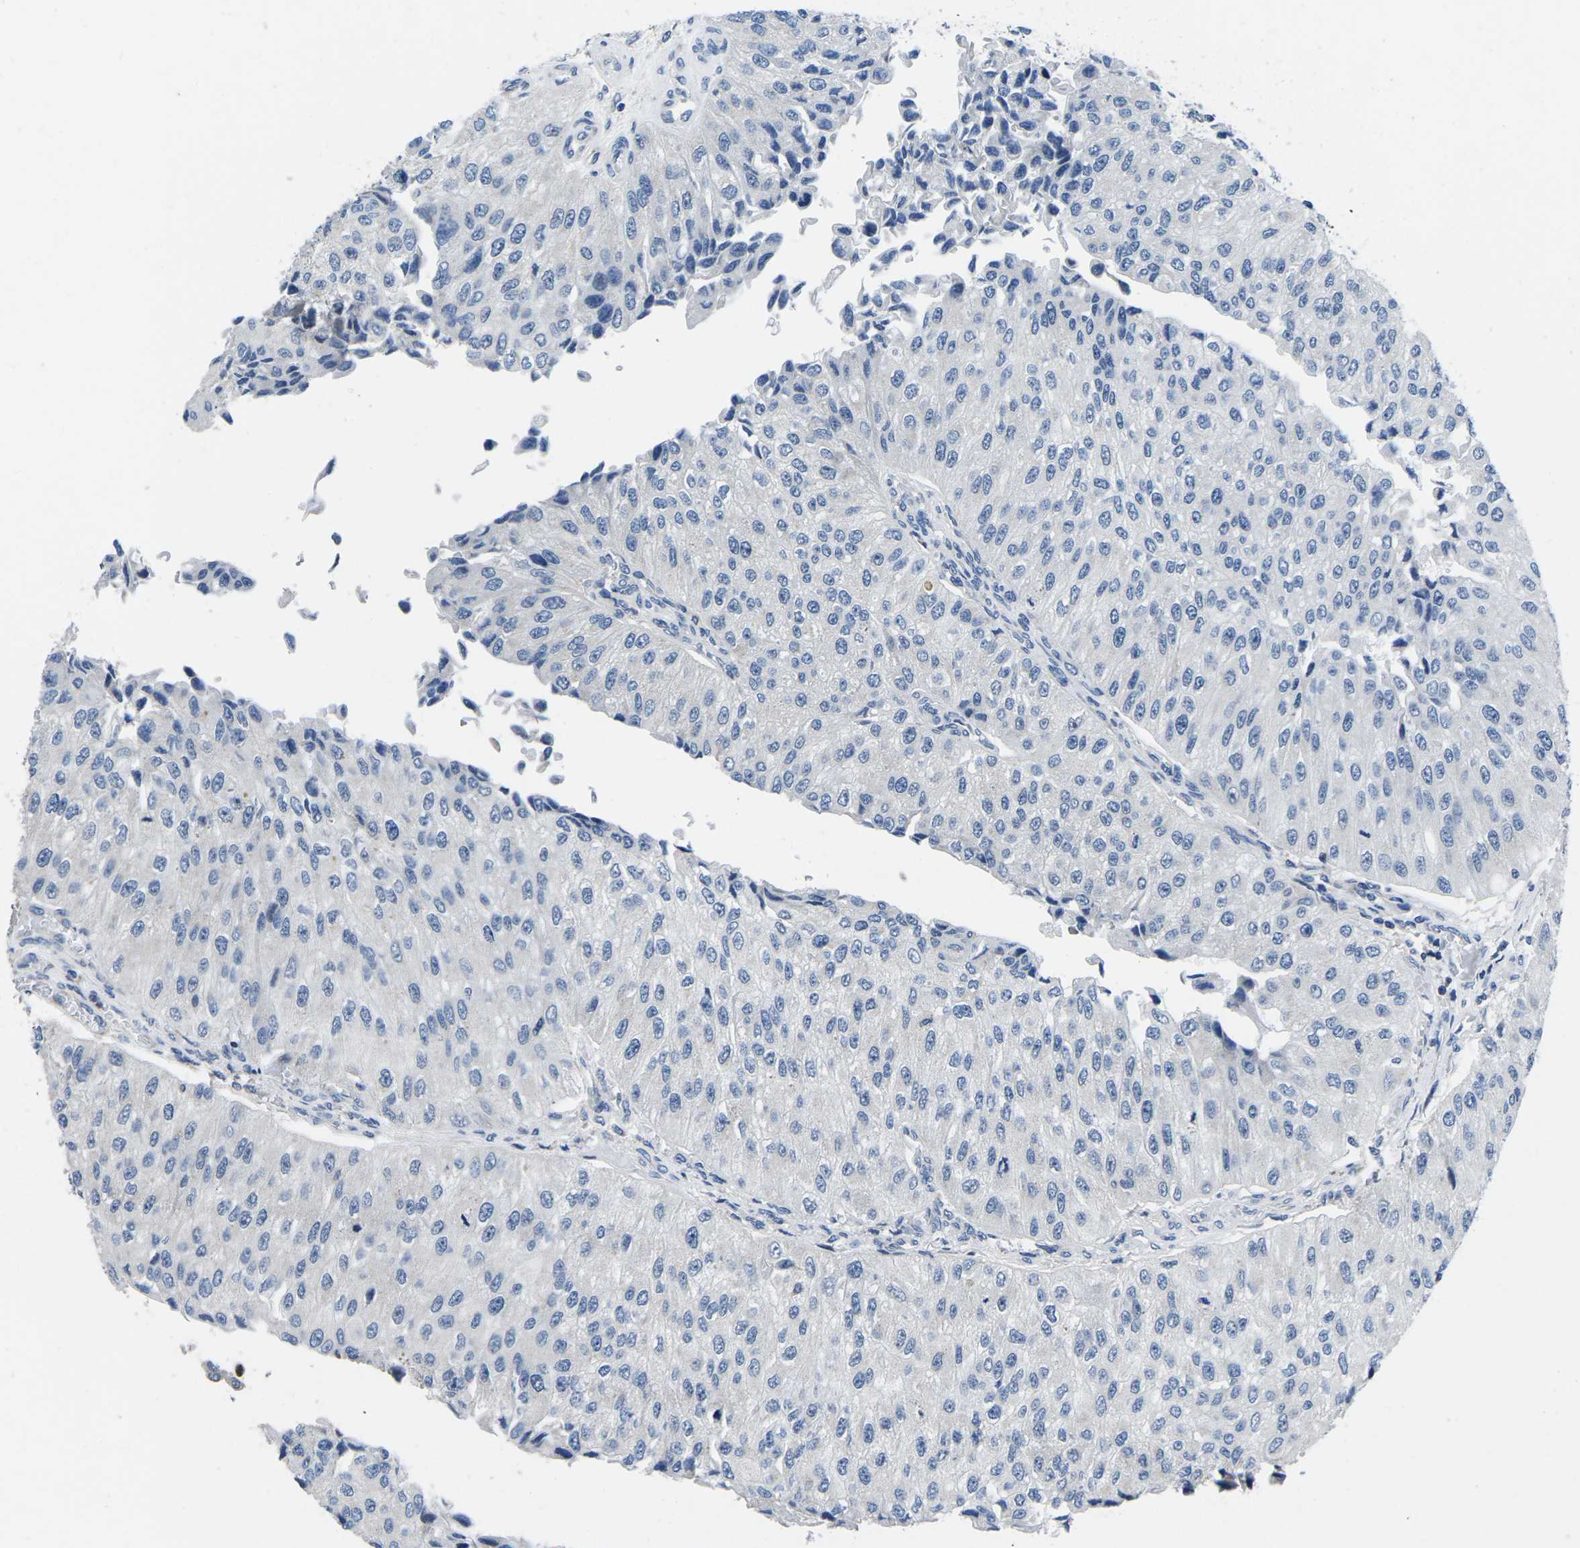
{"staining": {"intensity": "negative", "quantity": "none", "location": "none"}, "tissue": "urothelial cancer", "cell_type": "Tumor cells", "image_type": "cancer", "snomed": [{"axis": "morphology", "description": "Urothelial carcinoma, High grade"}, {"axis": "topography", "description": "Kidney"}, {"axis": "topography", "description": "Urinary bladder"}], "caption": "Immunohistochemistry (IHC) image of human urothelial carcinoma (high-grade) stained for a protein (brown), which reveals no staining in tumor cells.", "gene": "CDC73", "patient": {"sex": "male", "age": 77}}